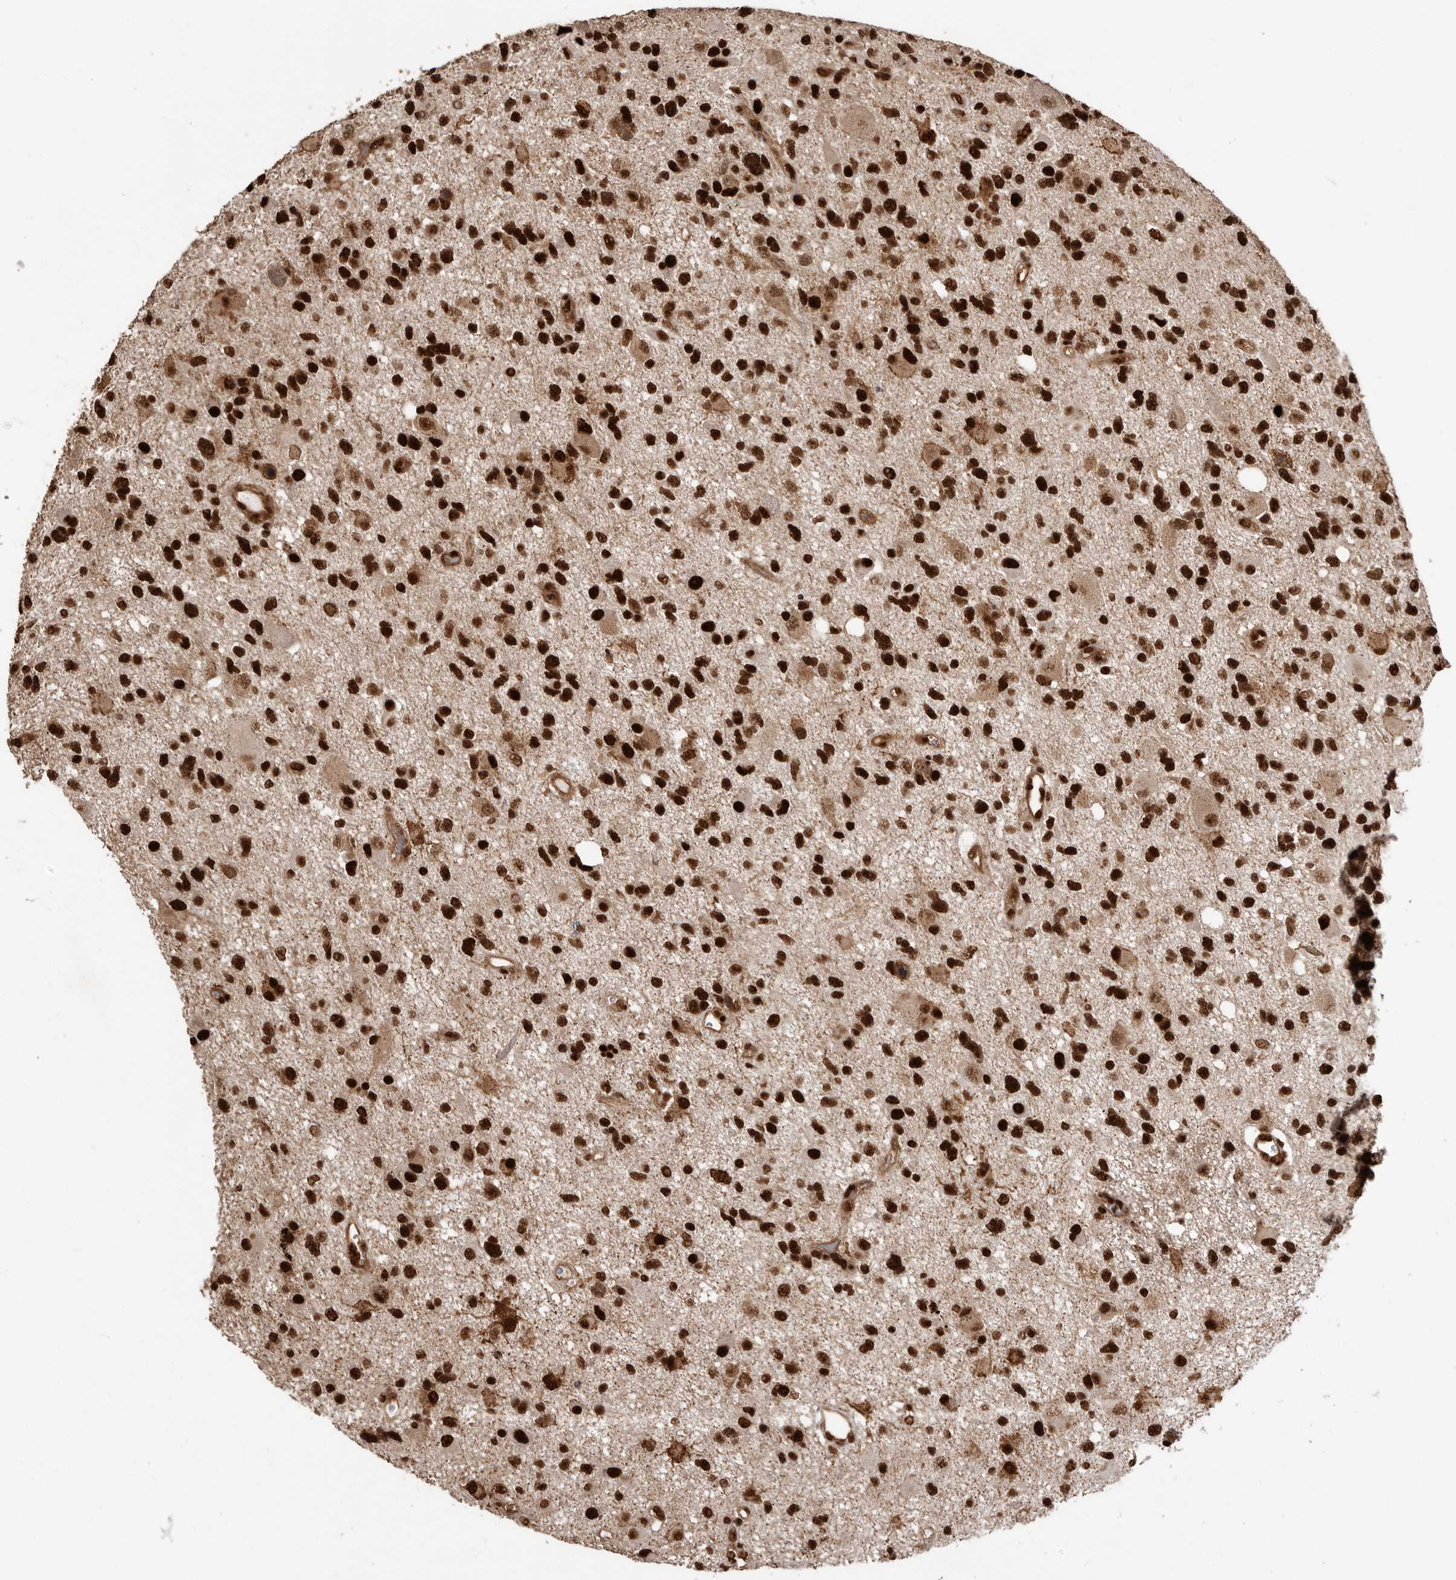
{"staining": {"intensity": "strong", "quantity": ">75%", "location": "nuclear"}, "tissue": "glioma", "cell_type": "Tumor cells", "image_type": "cancer", "snomed": [{"axis": "morphology", "description": "Glioma, malignant, High grade"}, {"axis": "topography", "description": "Brain"}], "caption": "Malignant glioma (high-grade) tissue demonstrates strong nuclear positivity in about >75% of tumor cells", "gene": "PPP1R8", "patient": {"sex": "male", "age": 33}}